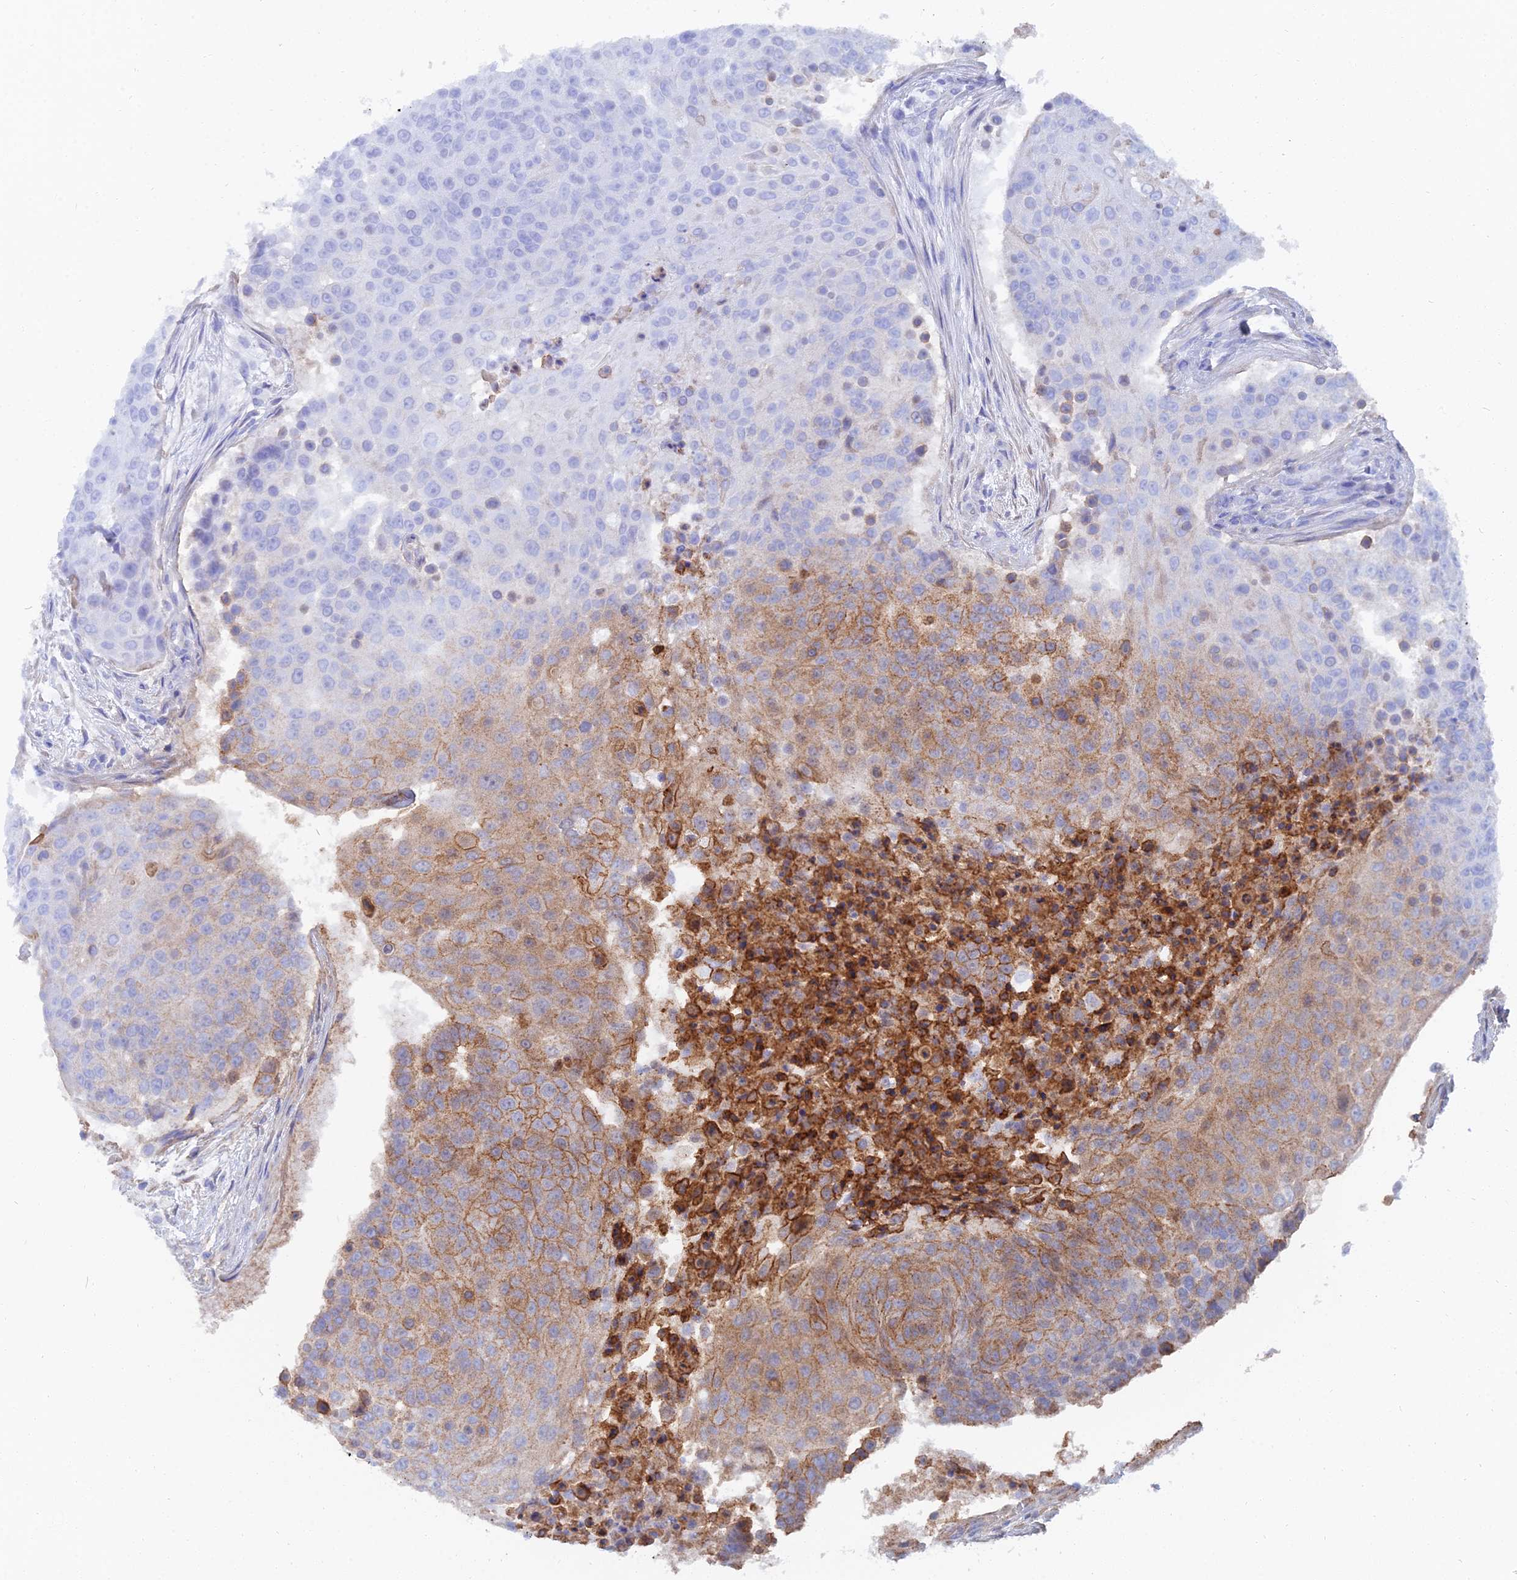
{"staining": {"intensity": "moderate", "quantity": "25%-75%", "location": "cytoplasmic/membranous"}, "tissue": "urothelial cancer", "cell_type": "Tumor cells", "image_type": "cancer", "snomed": [{"axis": "morphology", "description": "Urothelial carcinoma, High grade"}, {"axis": "topography", "description": "Urinary bladder"}], "caption": "The immunohistochemical stain labels moderate cytoplasmic/membranous expression in tumor cells of urothelial cancer tissue. (DAB IHC with brightfield microscopy, high magnification).", "gene": "TRIM43B", "patient": {"sex": "female", "age": 63}}